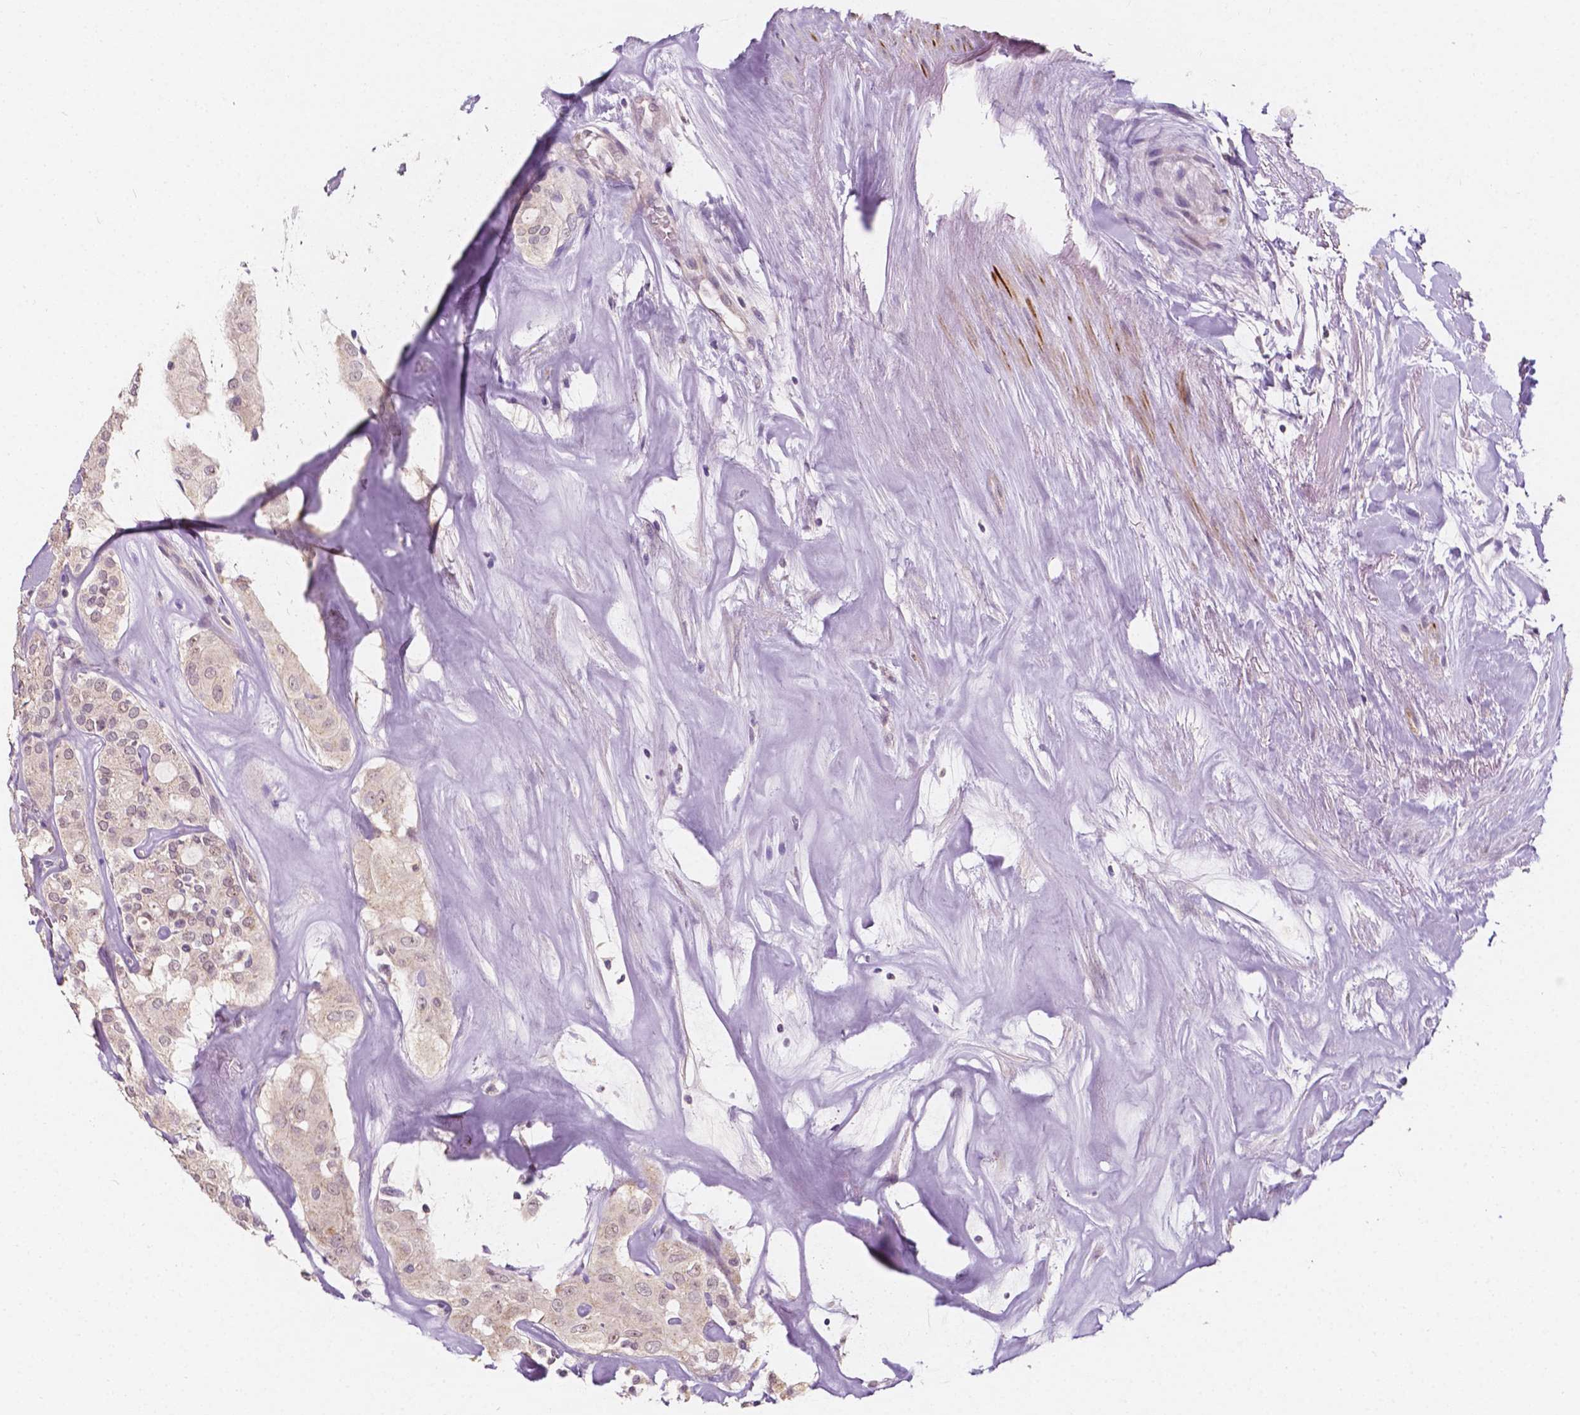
{"staining": {"intensity": "negative", "quantity": "none", "location": "none"}, "tissue": "thyroid cancer", "cell_type": "Tumor cells", "image_type": "cancer", "snomed": [{"axis": "morphology", "description": "Follicular adenoma carcinoma, NOS"}, {"axis": "topography", "description": "Thyroid gland"}], "caption": "Immunohistochemistry (IHC) photomicrograph of thyroid follicular adenoma carcinoma stained for a protein (brown), which demonstrates no staining in tumor cells.", "gene": "SIRT2", "patient": {"sex": "male", "age": 75}}